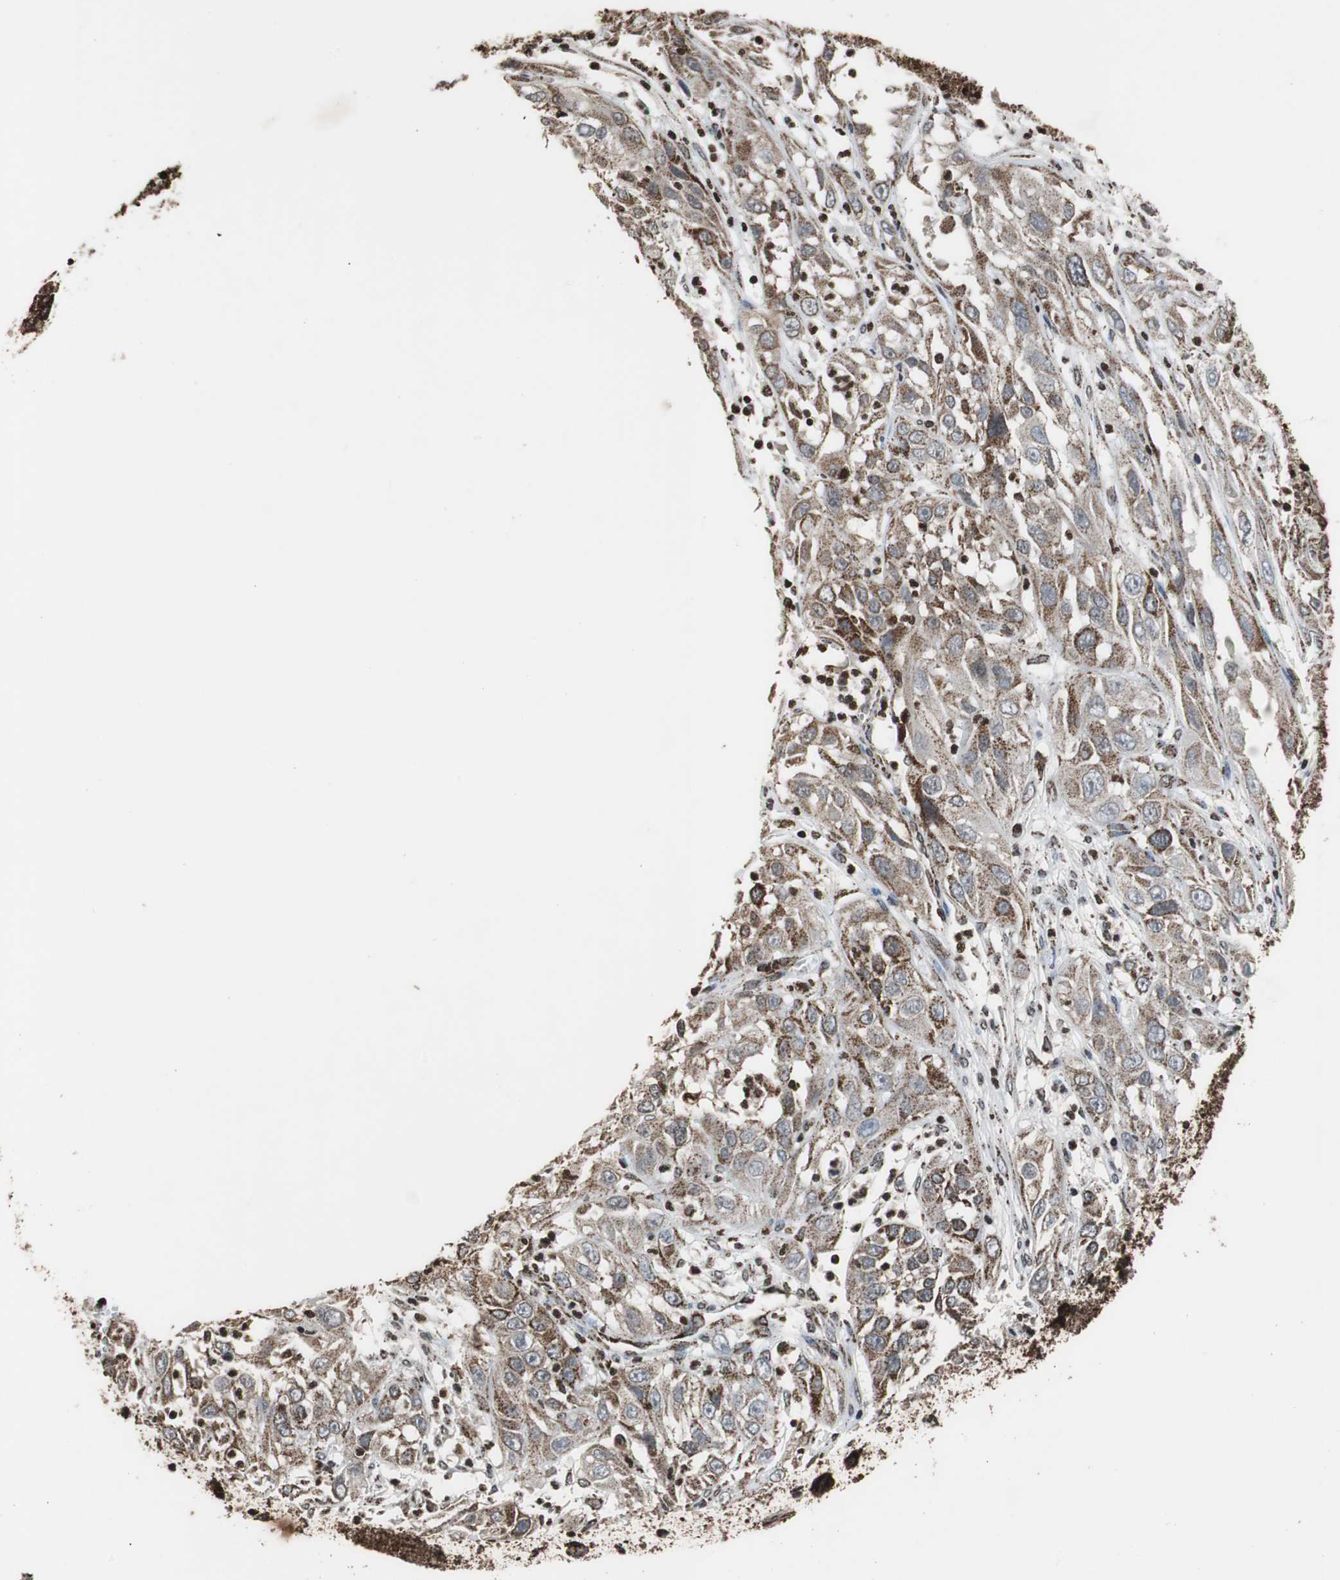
{"staining": {"intensity": "moderate", "quantity": ">75%", "location": "cytoplasmic/membranous"}, "tissue": "cervical cancer", "cell_type": "Tumor cells", "image_type": "cancer", "snomed": [{"axis": "morphology", "description": "Squamous cell carcinoma, NOS"}, {"axis": "topography", "description": "Cervix"}], "caption": "Immunohistochemical staining of human cervical cancer demonstrates medium levels of moderate cytoplasmic/membranous protein positivity in about >75% of tumor cells.", "gene": "HSPA9", "patient": {"sex": "female", "age": 32}}